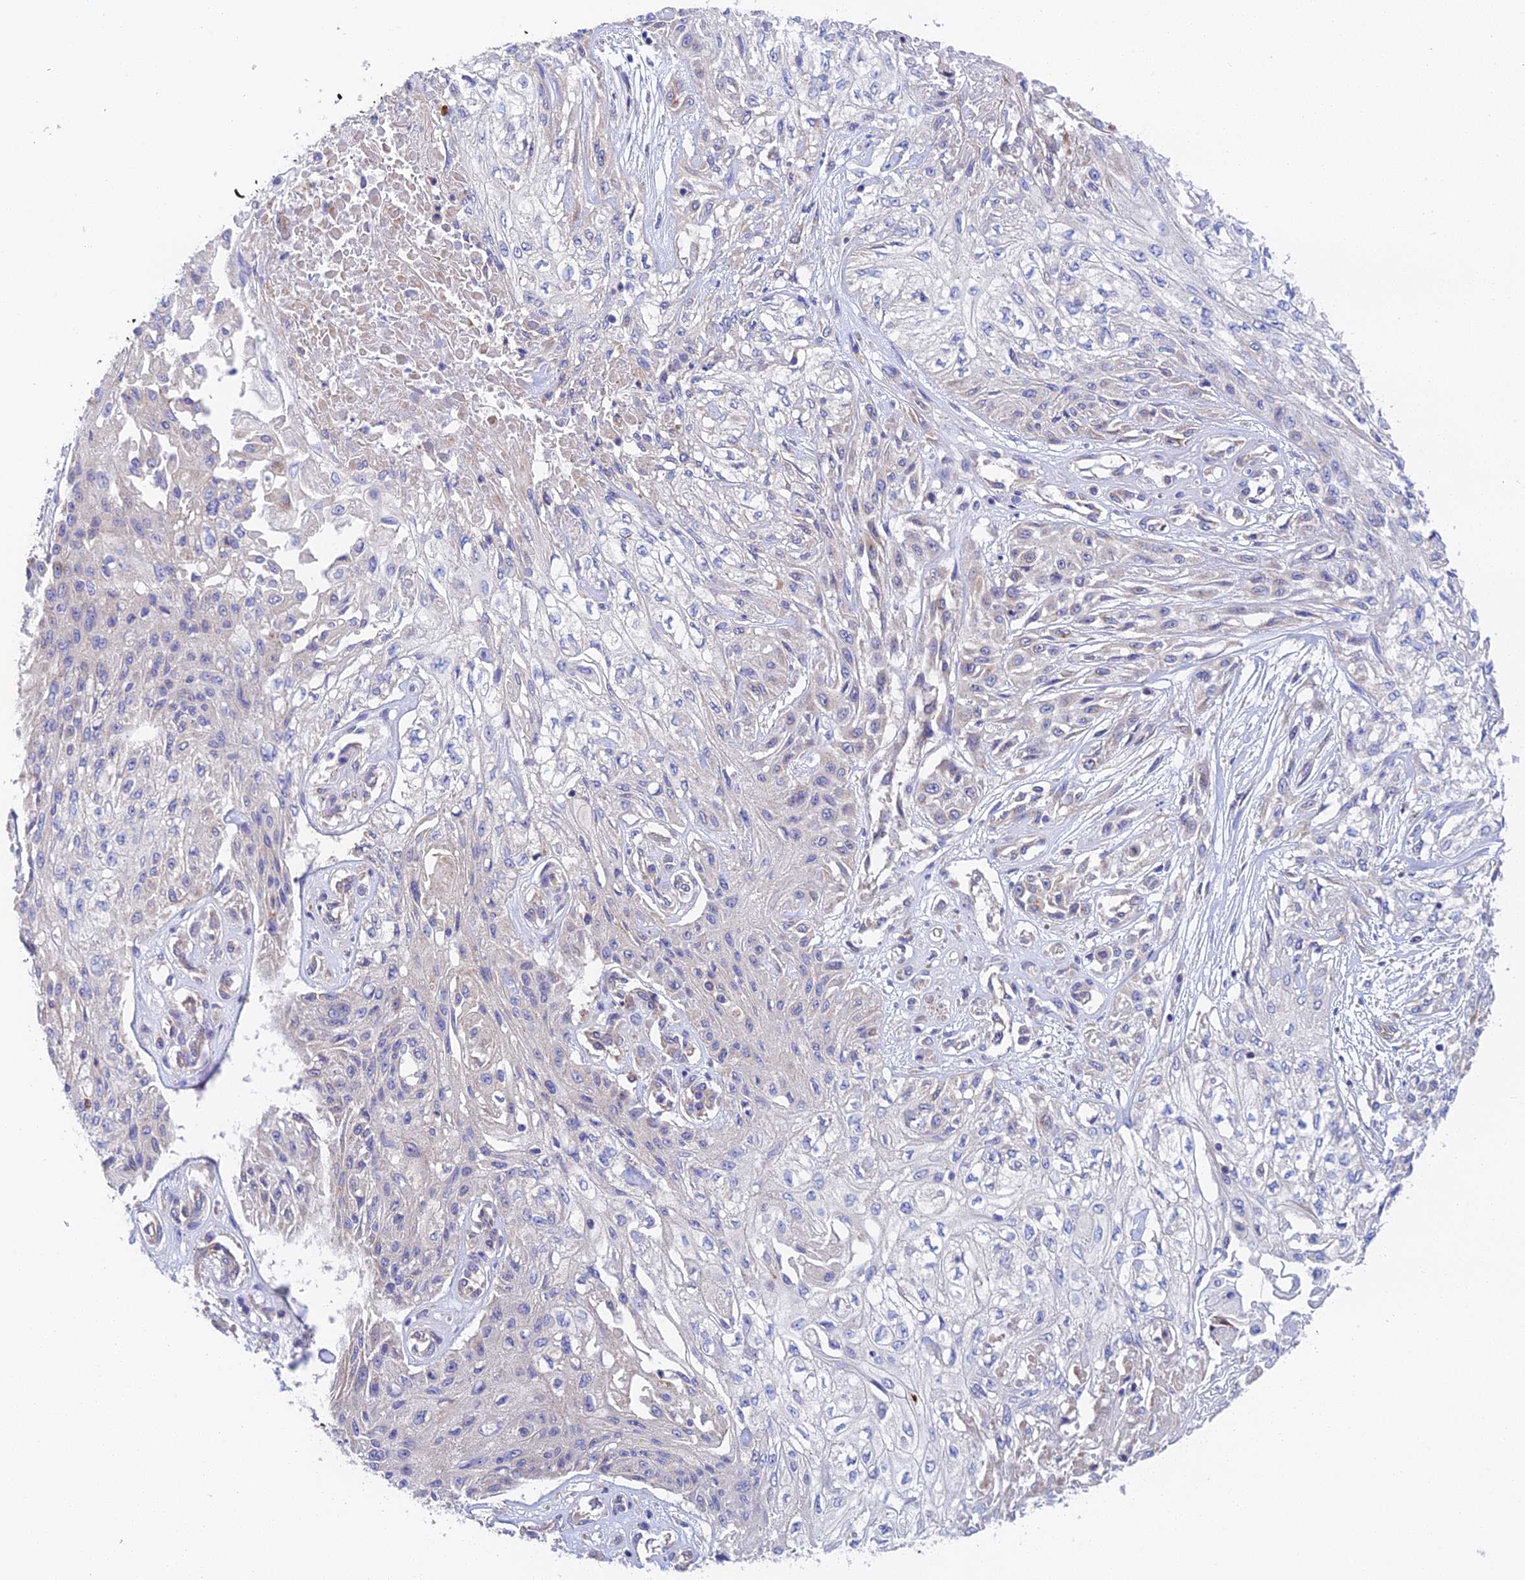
{"staining": {"intensity": "negative", "quantity": "none", "location": "none"}, "tissue": "skin cancer", "cell_type": "Tumor cells", "image_type": "cancer", "snomed": [{"axis": "morphology", "description": "Squamous cell carcinoma, NOS"}, {"axis": "morphology", "description": "Squamous cell carcinoma, metastatic, NOS"}, {"axis": "topography", "description": "Skin"}, {"axis": "topography", "description": "Lymph node"}], "caption": "An image of skin cancer (squamous cell carcinoma) stained for a protein shows no brown staining in tumor cells.", "gene": "RANBP6", "patient": {"sex": "male", "age": 75}}